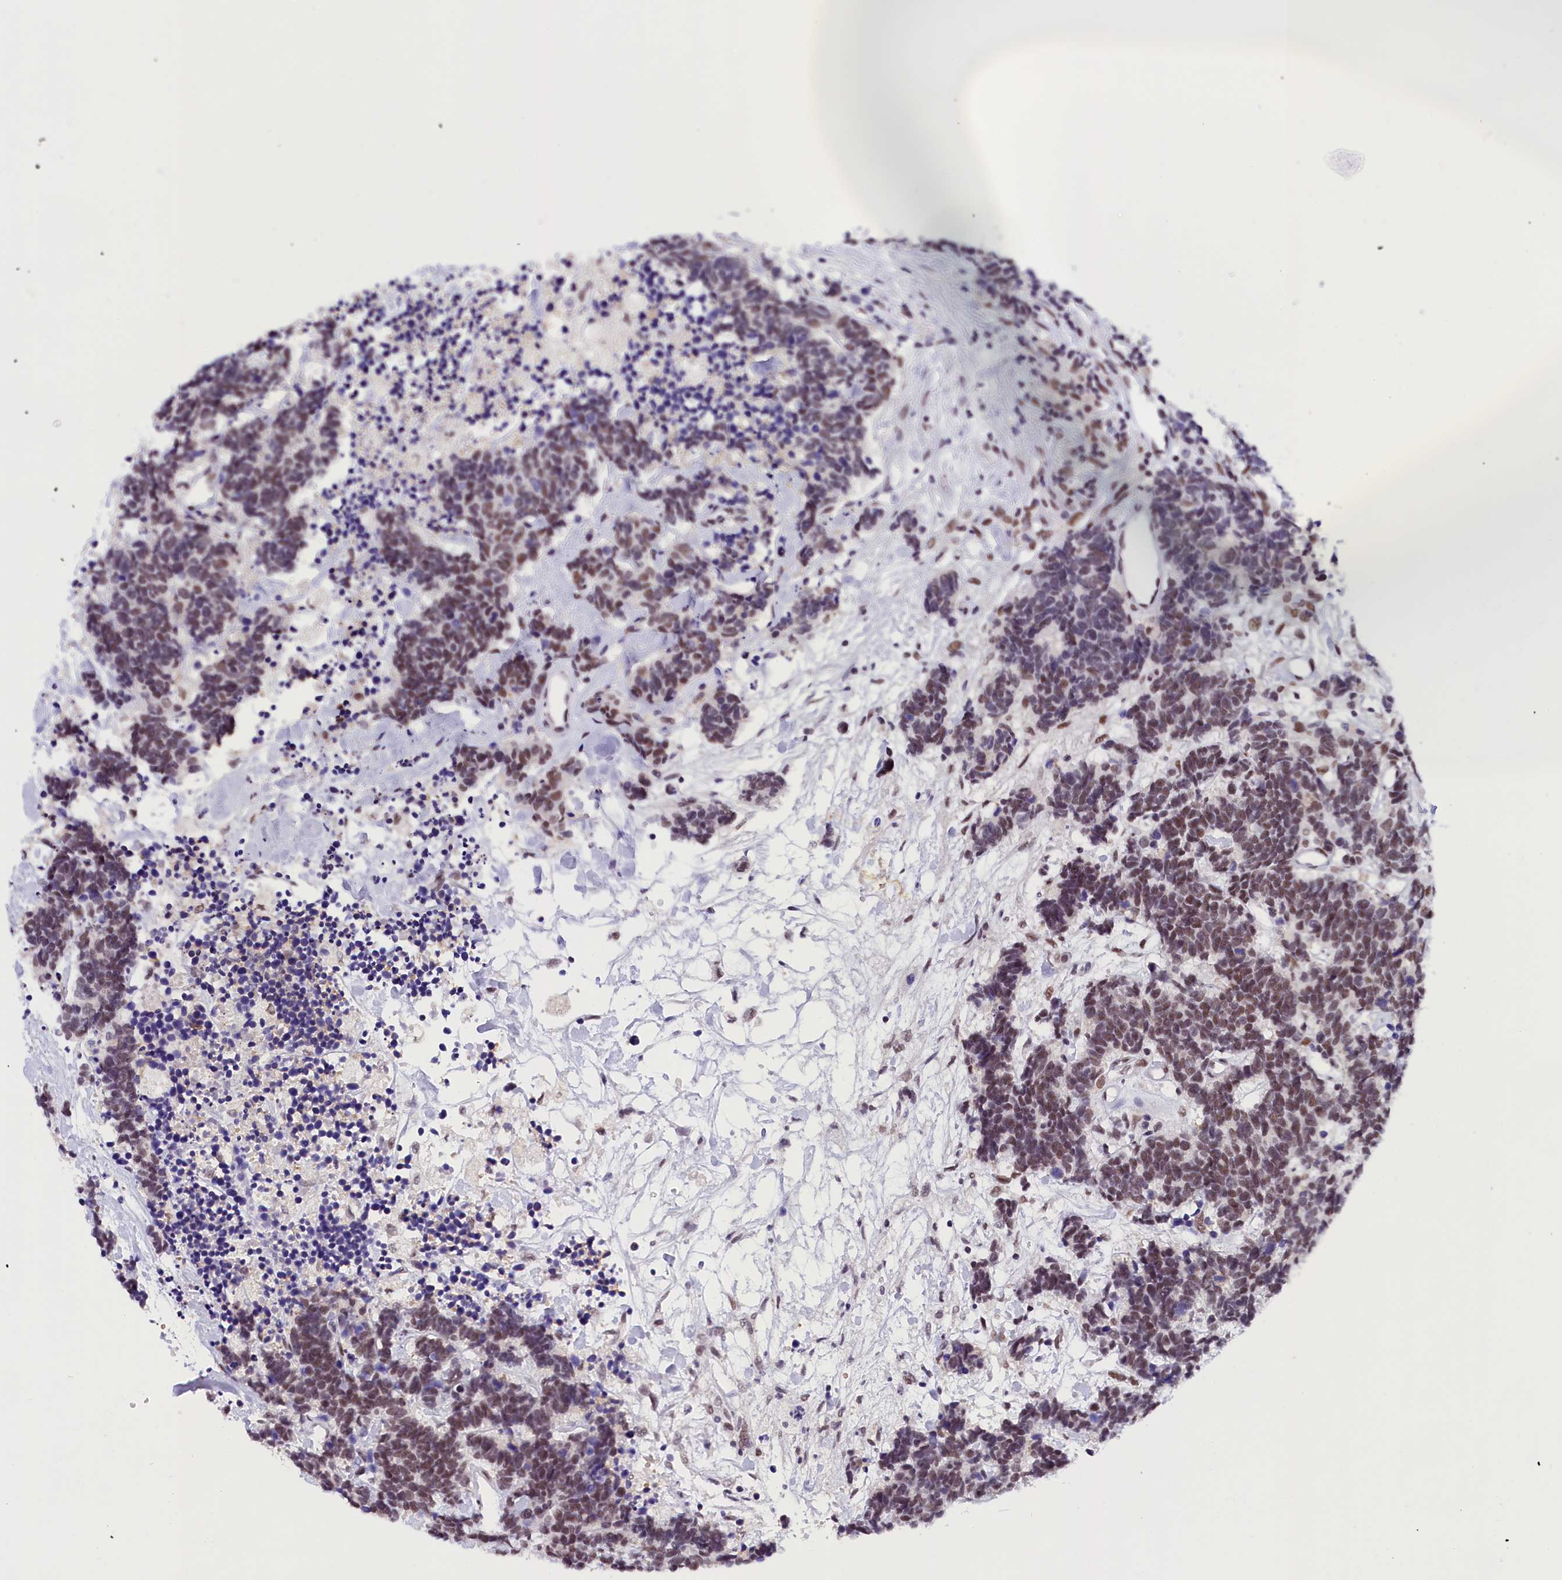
{"staining": {"intensity": "weak", "quantity": ">75%", "location": "nuclear"}, "tissue": "carcinoid", "cell_type": "Tumor cells", "image_type": "cancer", "snomed": [{"axis": "morphology", "description": "Carcinoma, NOS"}, {"axis": "morphology", "description": "Carcinoid, malignant, NOS"}, {"axis": "topography", "description": "Urinary bladder"}], "caption": "Tumor cells display low levels of weak nuclear expression in about >75% of cells in human malignant carcinoid.", "gene": "ZC3H4", "patient": {"sex": "male", "age": 57}}